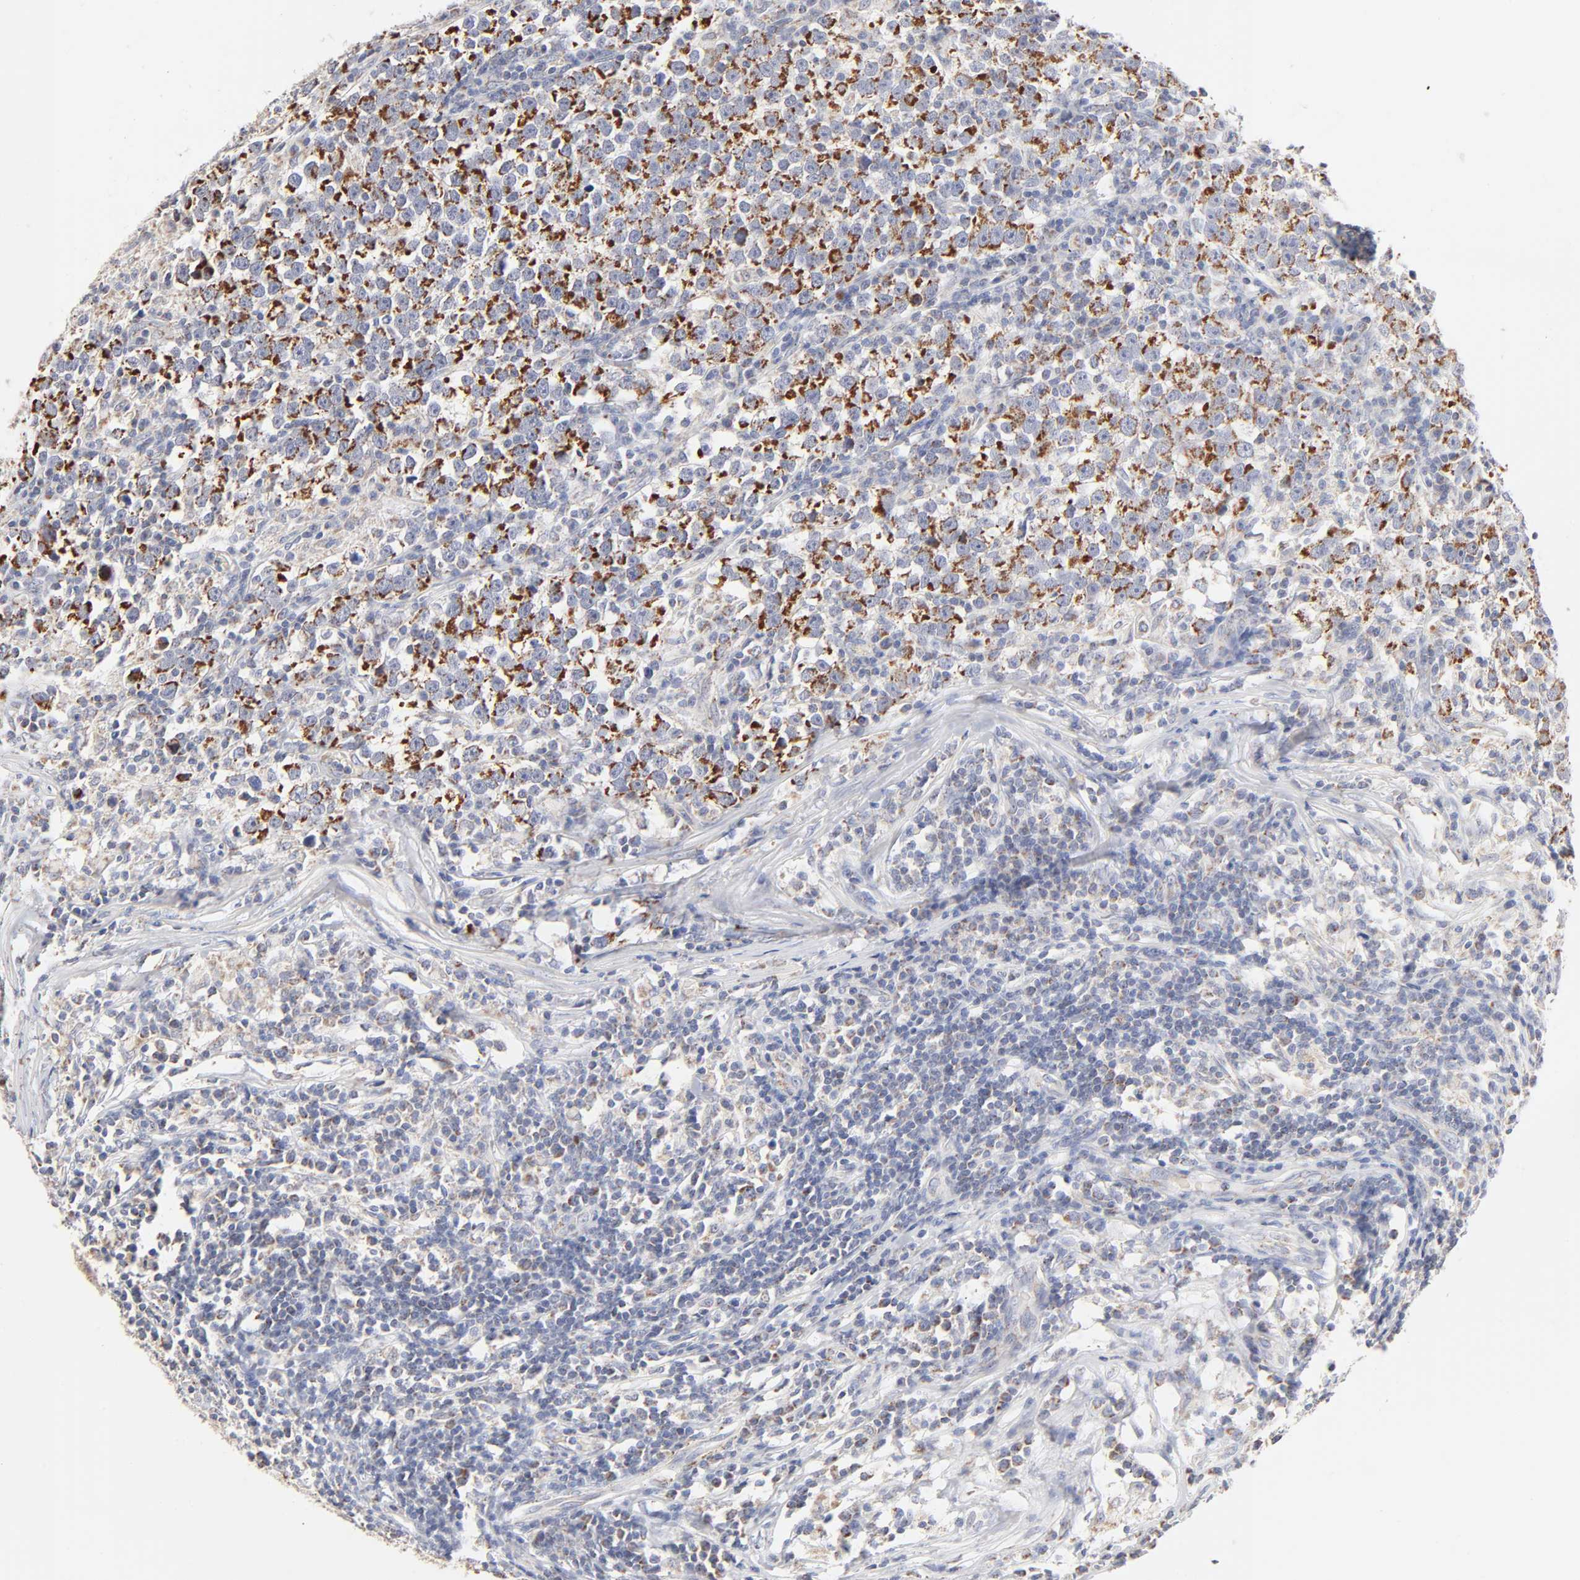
{"staining": {"intensity": "strong", "quantity": ">75%", "location": "cytoplasmic/membranous"}, "tissue": "testis cancer", "cell_type": "Tumor cells", "image_type": "cancer", "snomed": [{"axis": "morphology", "description": "Seminoma, NOS"}, {"axis": "topography", "description": "Testis"}], "caption": "This histopathology image demonstrates IHC staining of human testis seminoma, with high strong cytoplasmic/membranous expression in approximately >75% of tumor cells.", "gene": "MRPL58", "patient": {"sex": "male", "age": 43}}